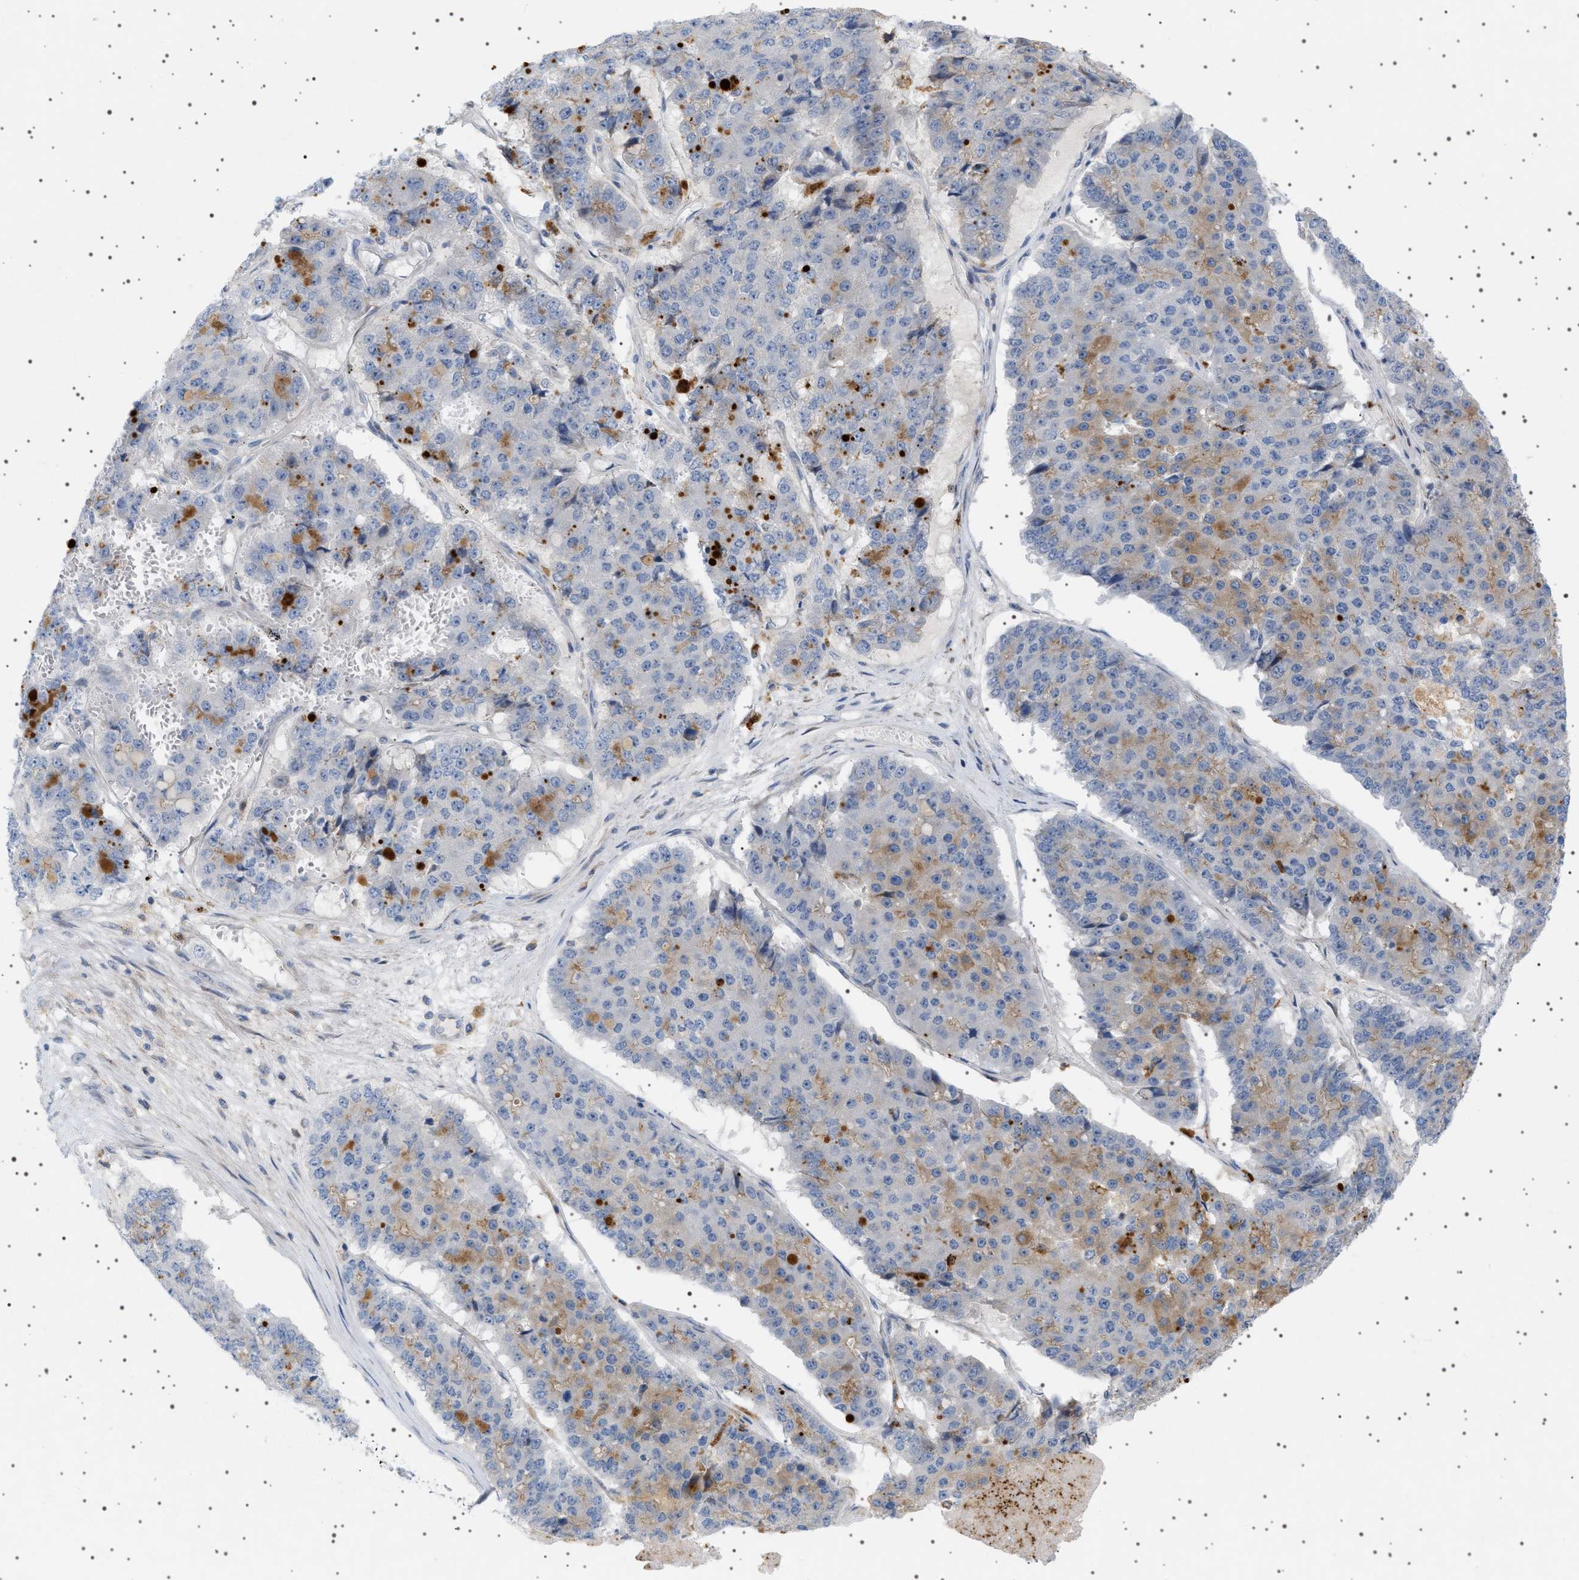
{"staining": {"intensity": "moderate", "quantity": "<25%", "location": "cytoplasmic/membranous"}, "tissue": "pancreatic cancer", "cell_type": "Tumor cells", "image_type": "cancer", "snomed": [{"axis": "morphology", "description": "Adenocarcinoma, NOS"}, {"axis": "topography", "description": "Pancreas"}], "caption": "This is an image of immunohistochemistry (IHC) staining of adenocarcinoma (pancreatic), which shows moderate staining in the cytoplasmic/membranous of tumor cells.", "gene": "ADCY10", "patient": {"sex": "male", "age": 50}}